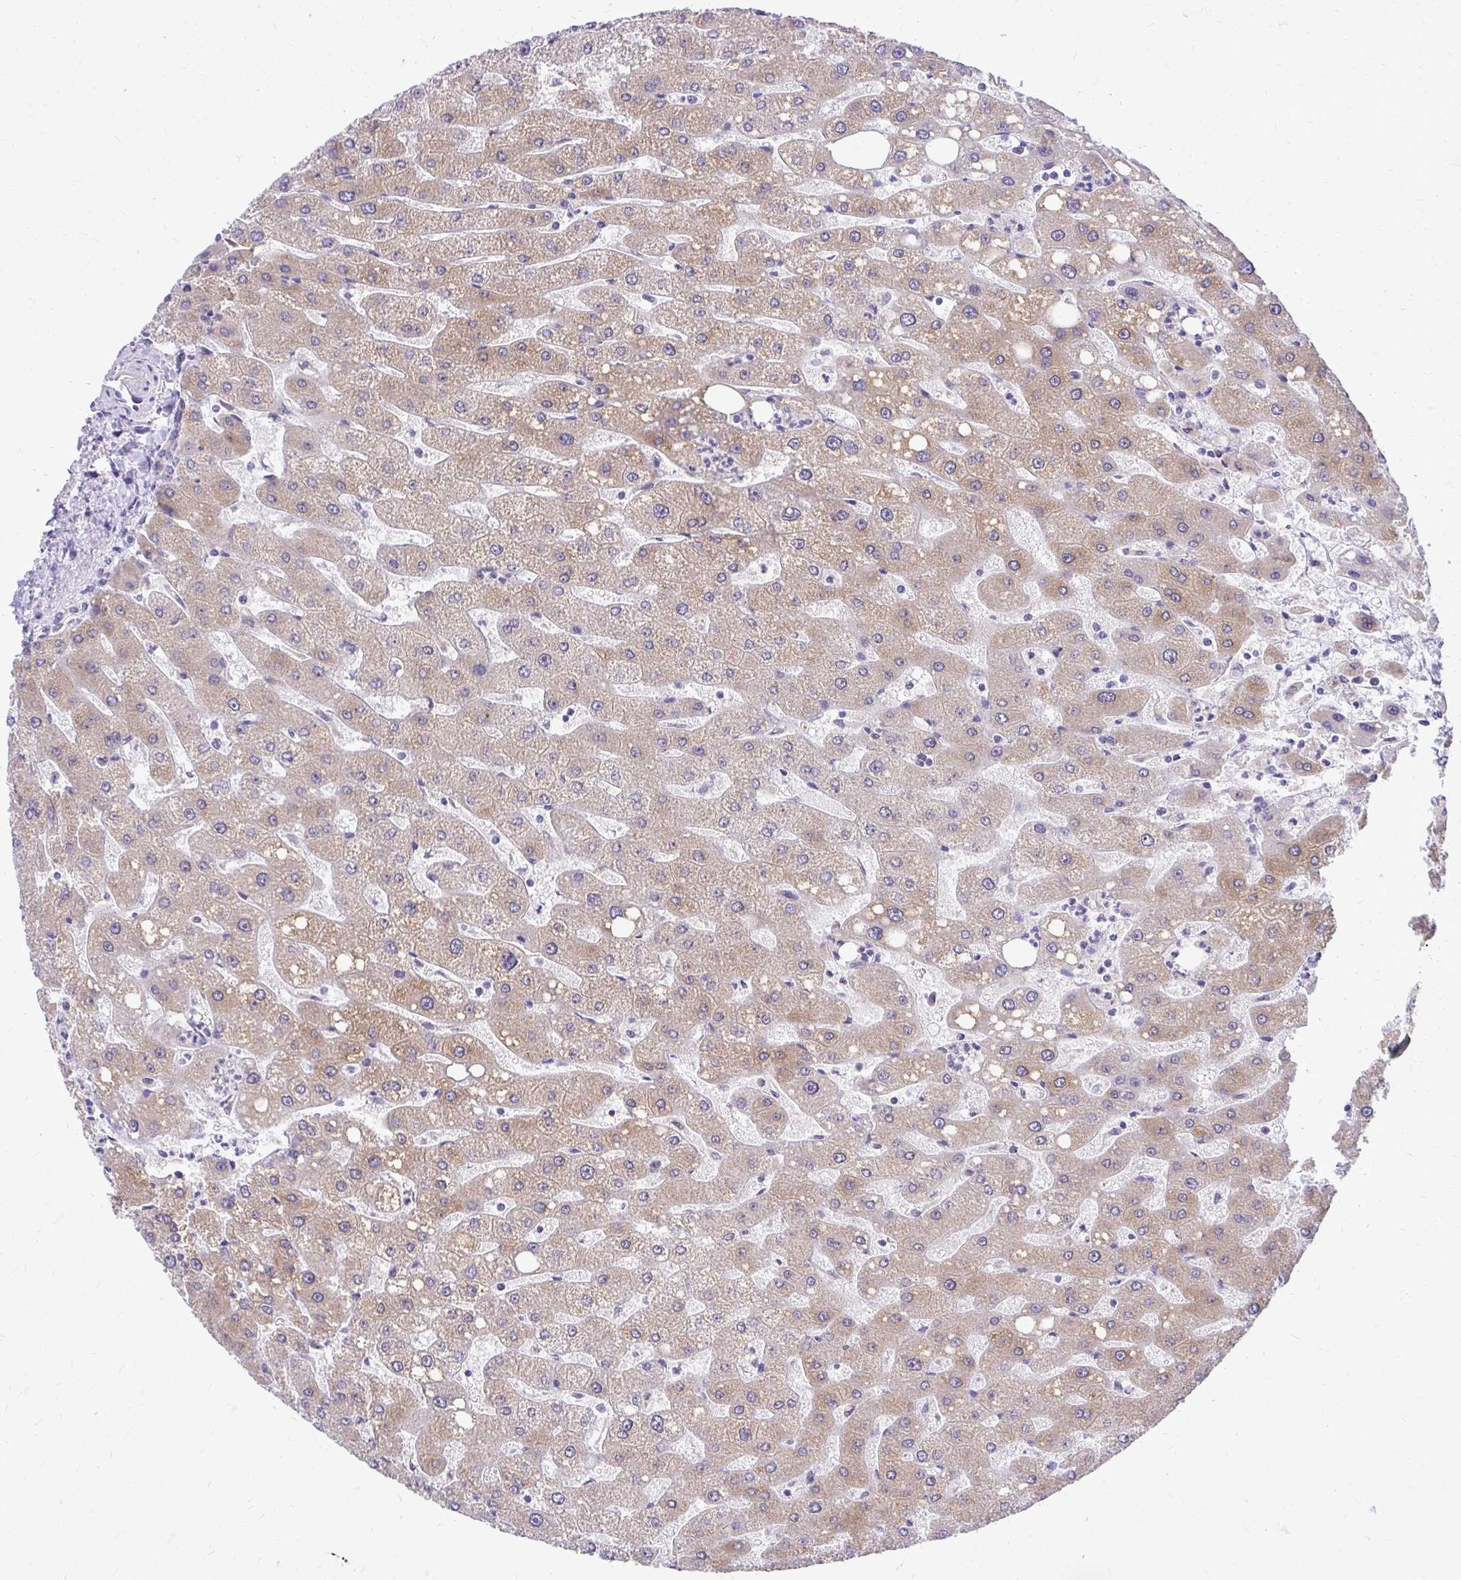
{"staining": {"intensity": "weak", "quantity": "25%-75%", "location": "cytoplasmic/membranous"}, "tissue": "liver", "cell_type": "Cholangiocytes", "image_type": "normal", "snomed": [{"axis": "morphology", "description": "Normal tissue, NOS"}, {"axis": "topography", "description": "Liver"}], "caption": "Brown immunohistochemical staining in benign liver demonstrates weak cytoplasmic/membranous positivity in approximately 25%-75% of cholangiocytes.", "gene": "NIFK", "patient": {"sex": "male", "age": 67}}